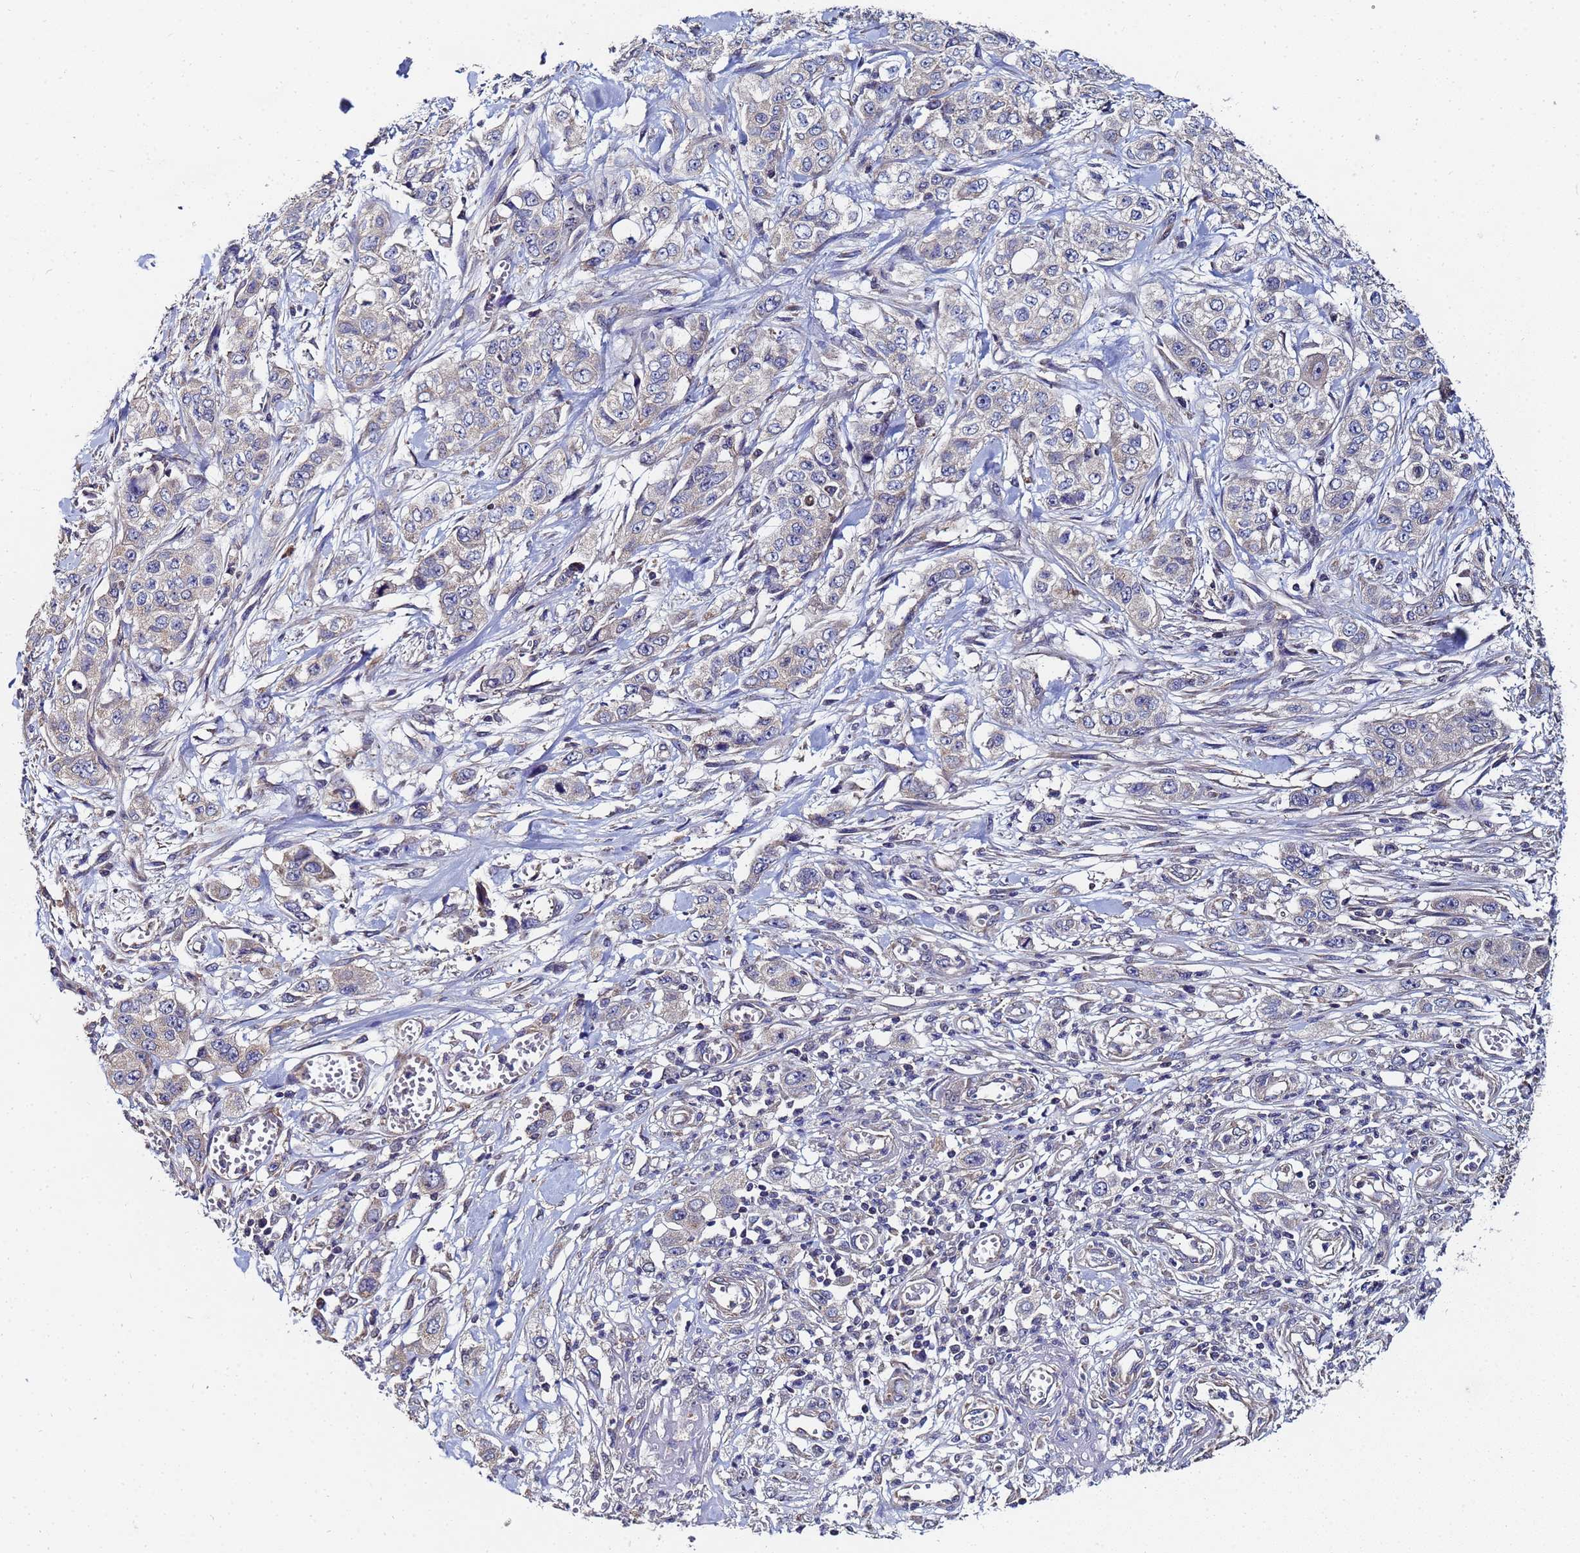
{"staining": {"intensity": "negative", "quantity": "none", "location": "none"}, "tissue": "stomach cancer", "cell_type": "Tumor cells", "image_type": "cancer", "snomed": [{"axis": "morphology", "description": "Adenocarcinoma, NOS"}, {"axis": "topography", "description": "Stomach, upper"}], "caption": "IHC micrograph of neoplastic tissue: stomach cancer stained with DAB reveals no significant protein expression in tumor cells.", "gene": "C5orf34", "patient": {"sex": "male", "age": 62}}